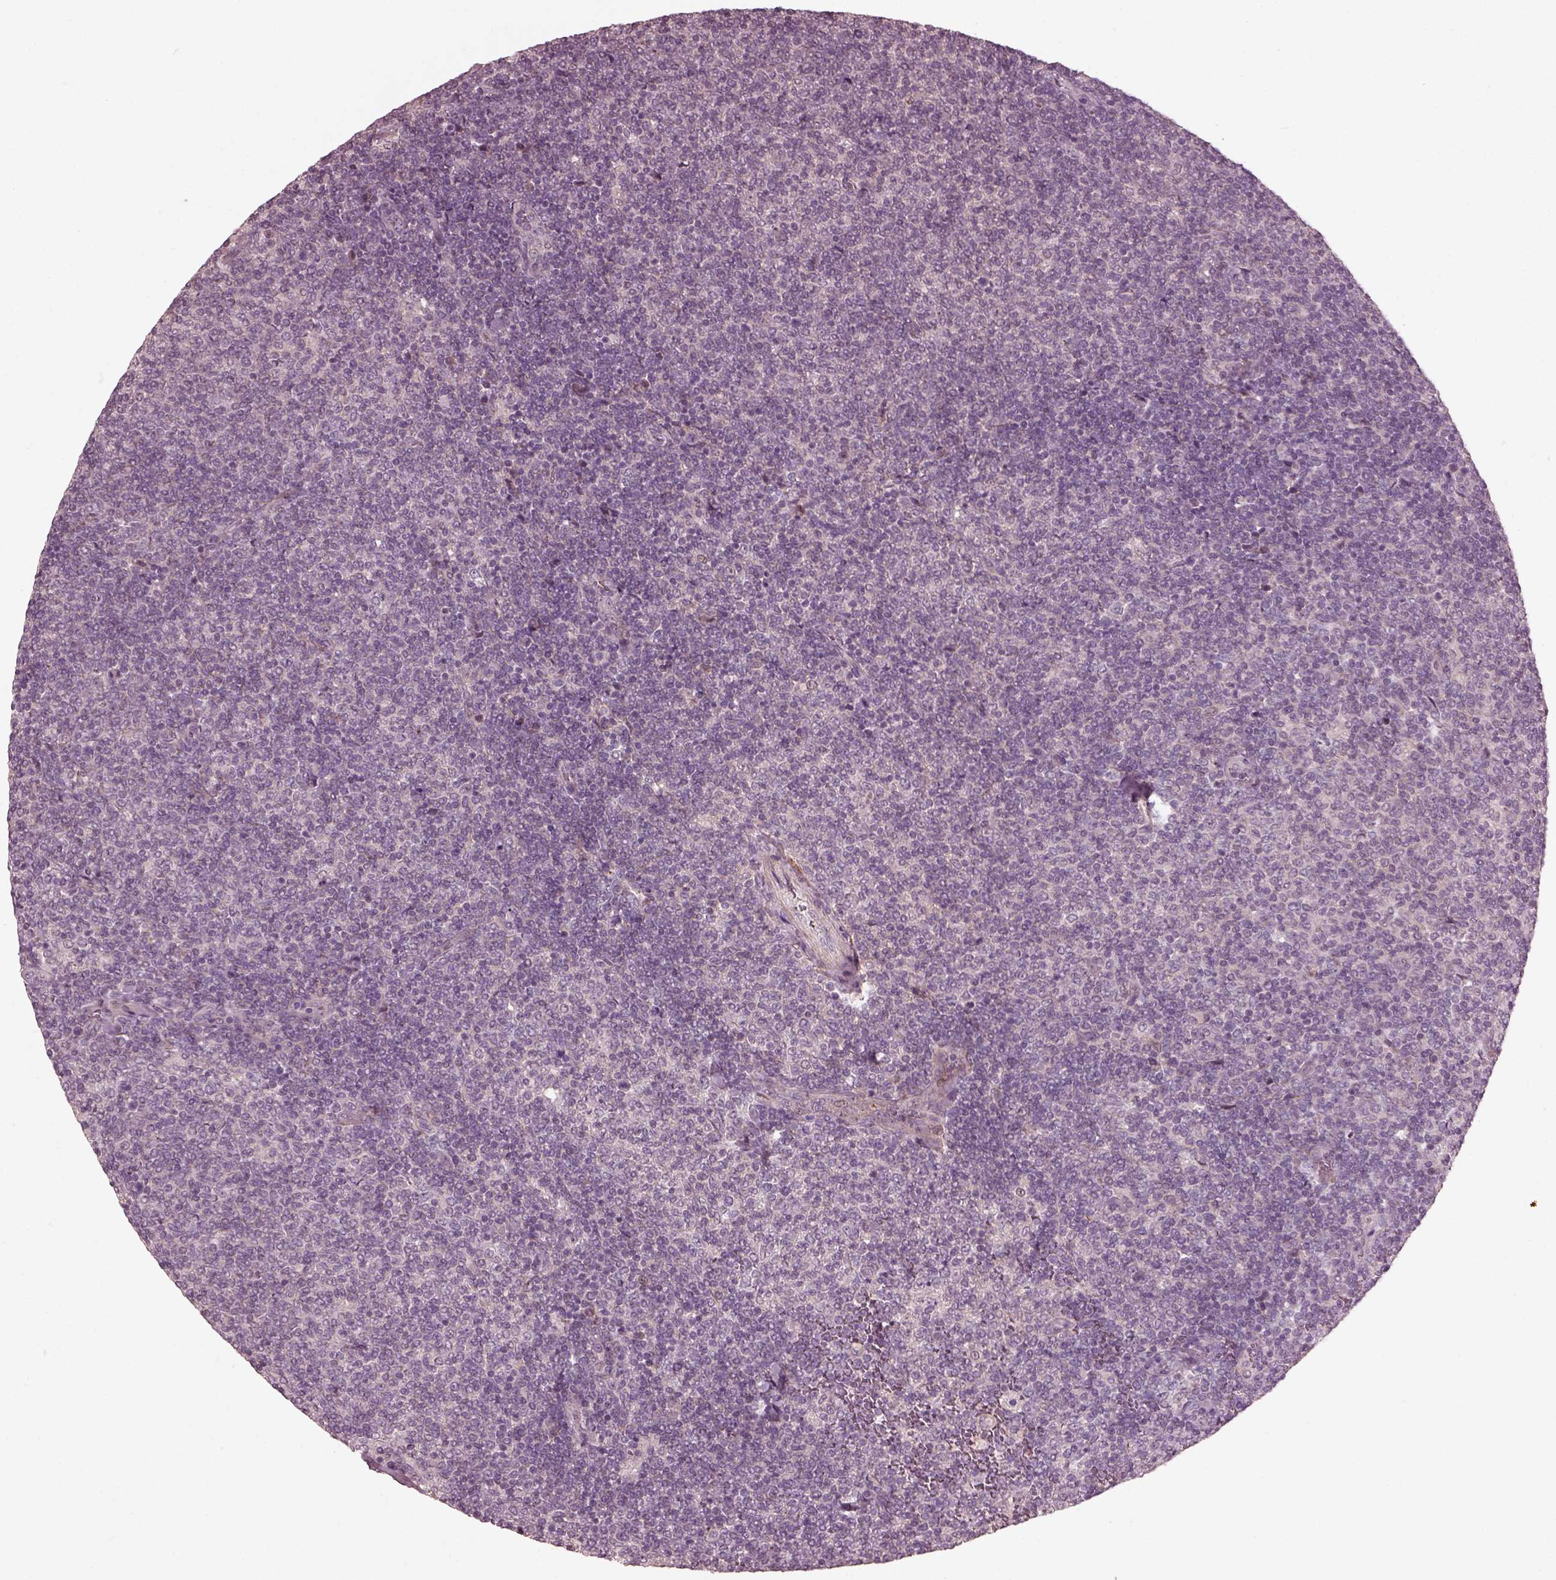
{"staining": {"intensity": "negative", "quantity": "none", "location": "none"}, "tissue": "lymphoma", "cell_type": "Tumor cells", "image_type": "cancer", "snomed": [{"axis": "morphology", "description": "Malignant lymphoma, non-Hodgkin's type, Low grade"}, {"axis": "topography", "description": "Lymph node"}], "caption": "Histopathology image shows no significant protein staining in tumor cells of lymphoma.", "gene": "EFEMP1", "patient": {"sex": "male", "age": 52}}